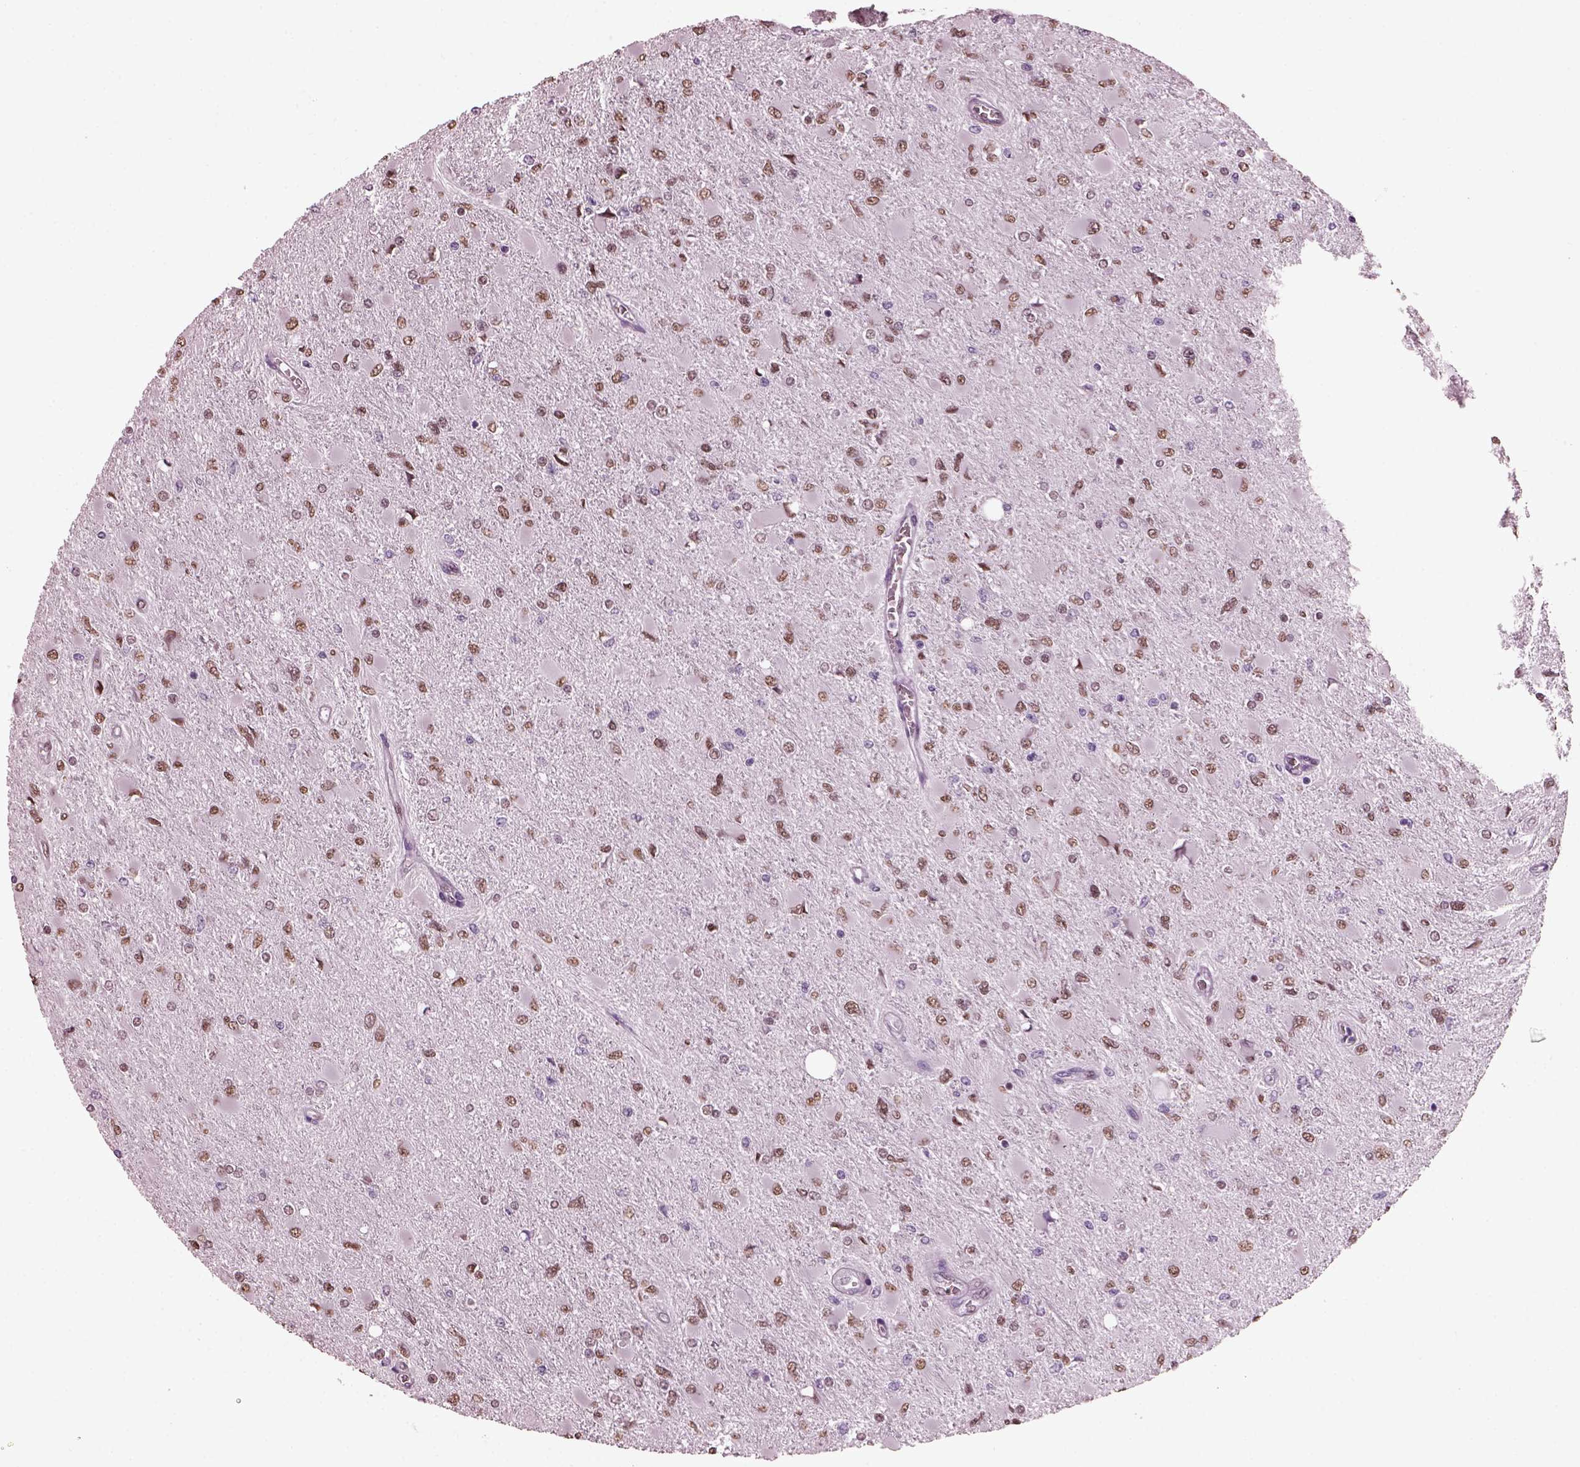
{"staining": {"intensity": "weak", "quantity": "25%-75%", "location": "nuclear"}, "tissue": "glioma", "cell_type": "Tumor cells", "image_type": "cancer", "snomed": [{"axis": "morphology", "description": "Glioma, malignant, High grade"}, {"axis": "topography", "description": "Cerebral cortex"}], "caption": "Glioma stained with immunohistochemistry reveals weak nuclear expression in about 25%-75% of tumor cells.", "gene": "KRTAP3-2", "patient": {"sex": "female", "age": 36}}